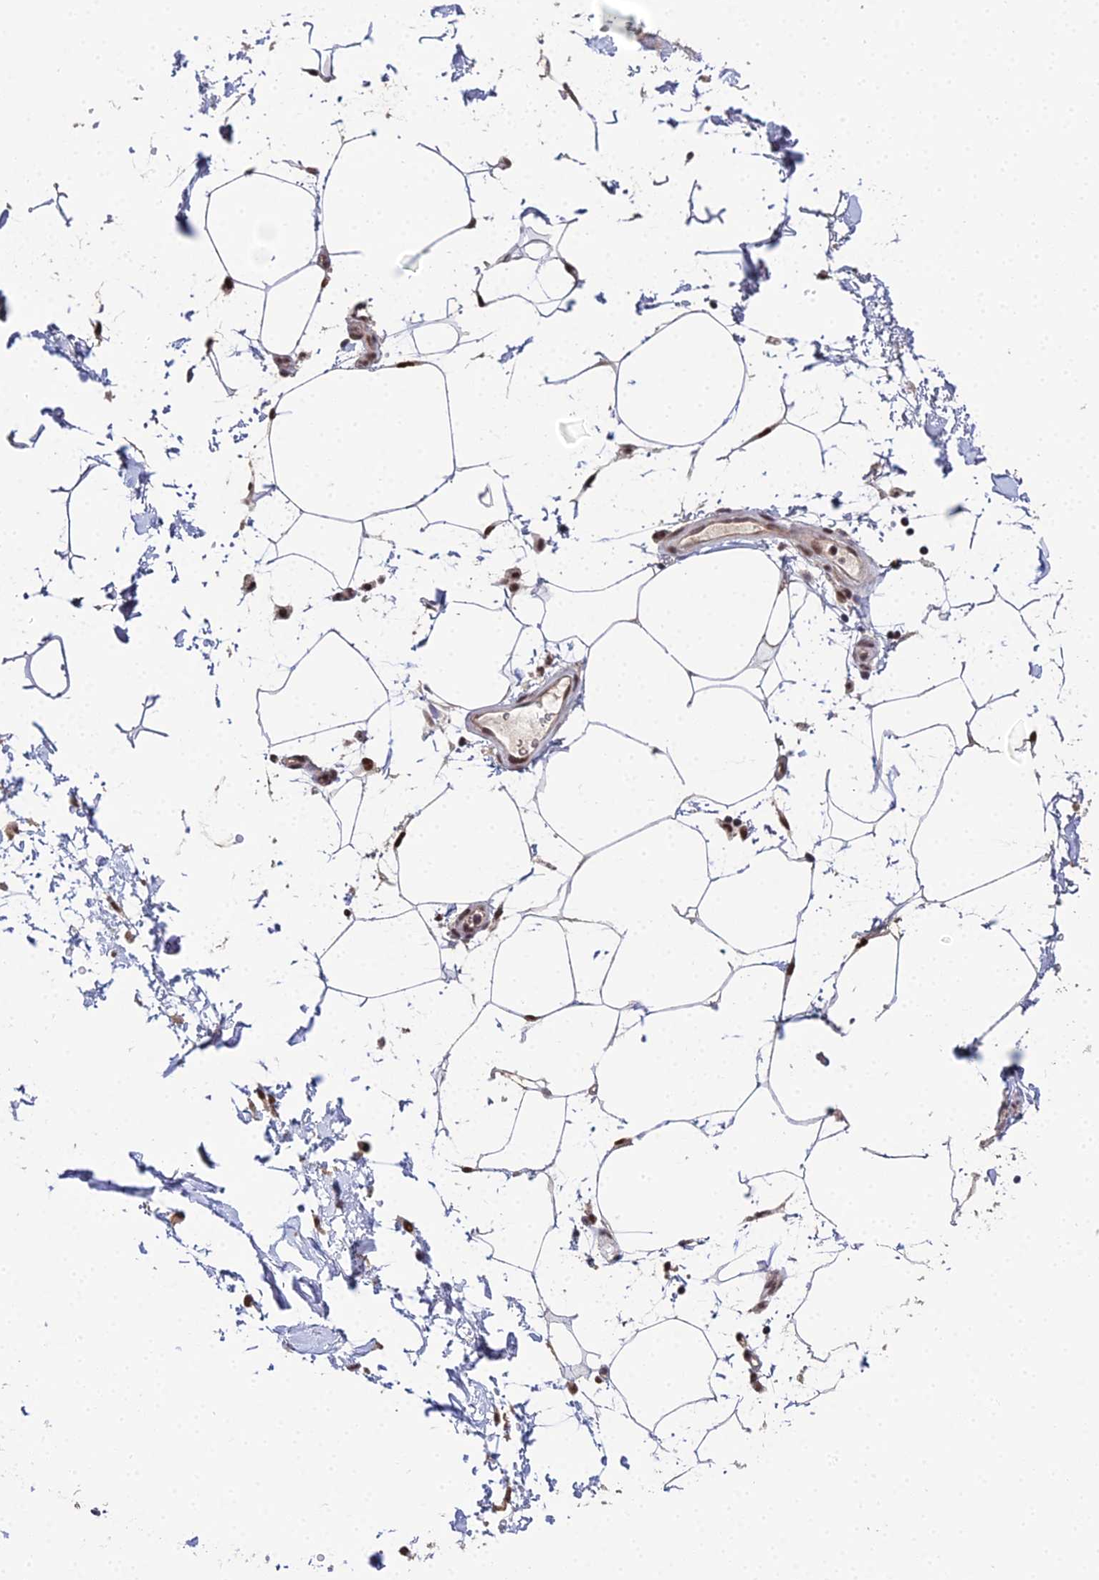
{"staining": {"intensity": "moderate", "quantity": ">75%", "location": "nuclear"}, "tissue": "adipose tissue", "cell_type": "Adipocytes", "image_type": "normal", "snomed": [{"axis": "morphology", "description": "Normal tissue, NOS"}, {"axis": "topography", "description": "Soft tissue"}, {"axis": "topography", "description": "Adipose tissue"}, {"axis": "topography", "description": "Vascular tissue"}, {"axis": "topography", "description": "Peripheral nerve tissue"}], "caption": "Benign adipose tissue displays moderate nuclear positivity in approximately >75% of adipocytes, visualized by immunohistochemistry.", "gene": "BIVM", "patient": {"sex": "male", "age": 74}}